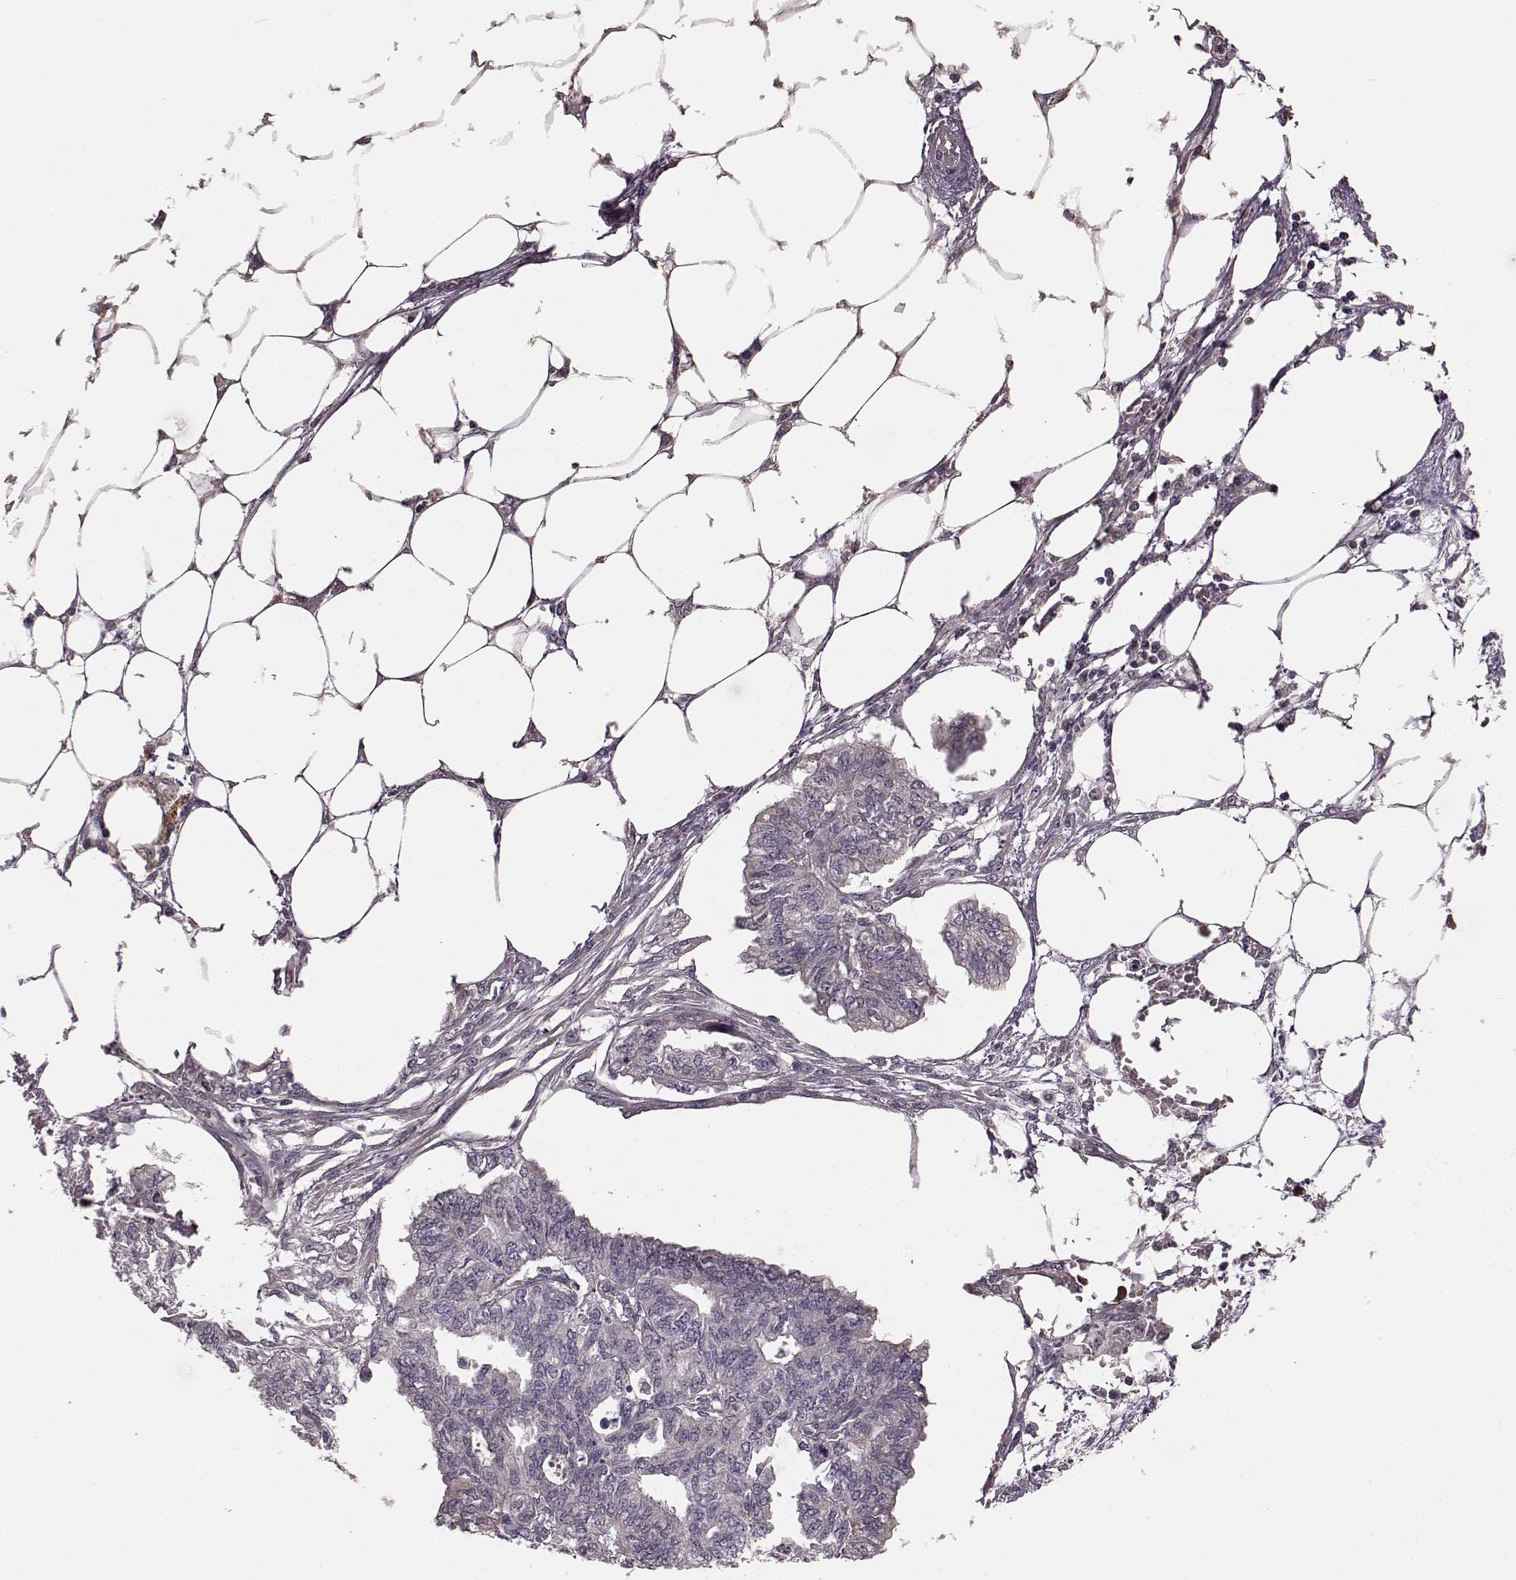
{"staining": {"intensity": "negative", "quantity": "none", "location": "none"}, "tissue": "endometrial cancer", "cell_type": "Tumor cells", "image_type": "cancer", "snomed": [{"axis": "morphology", "description": "Adenocarcinoma, NOS"}, {"axis": "morphology", "description": "Adenocarcinoma, metastatic, NOS"}, {"axis": "topography", "description": "Adipose tissue"}, {"axis": "topography", "description": "Endometrium"}], "caption": "Endometrial cancer (metastatic adenocarcinoma) was stained to show a protein in brown. There is no significant staining in tumor cells. (DAB (3,3'-diaminobenzidine) IHC, high magnification).", "gene": "NRL", "patient": {"sex": "female", "age": 67}}